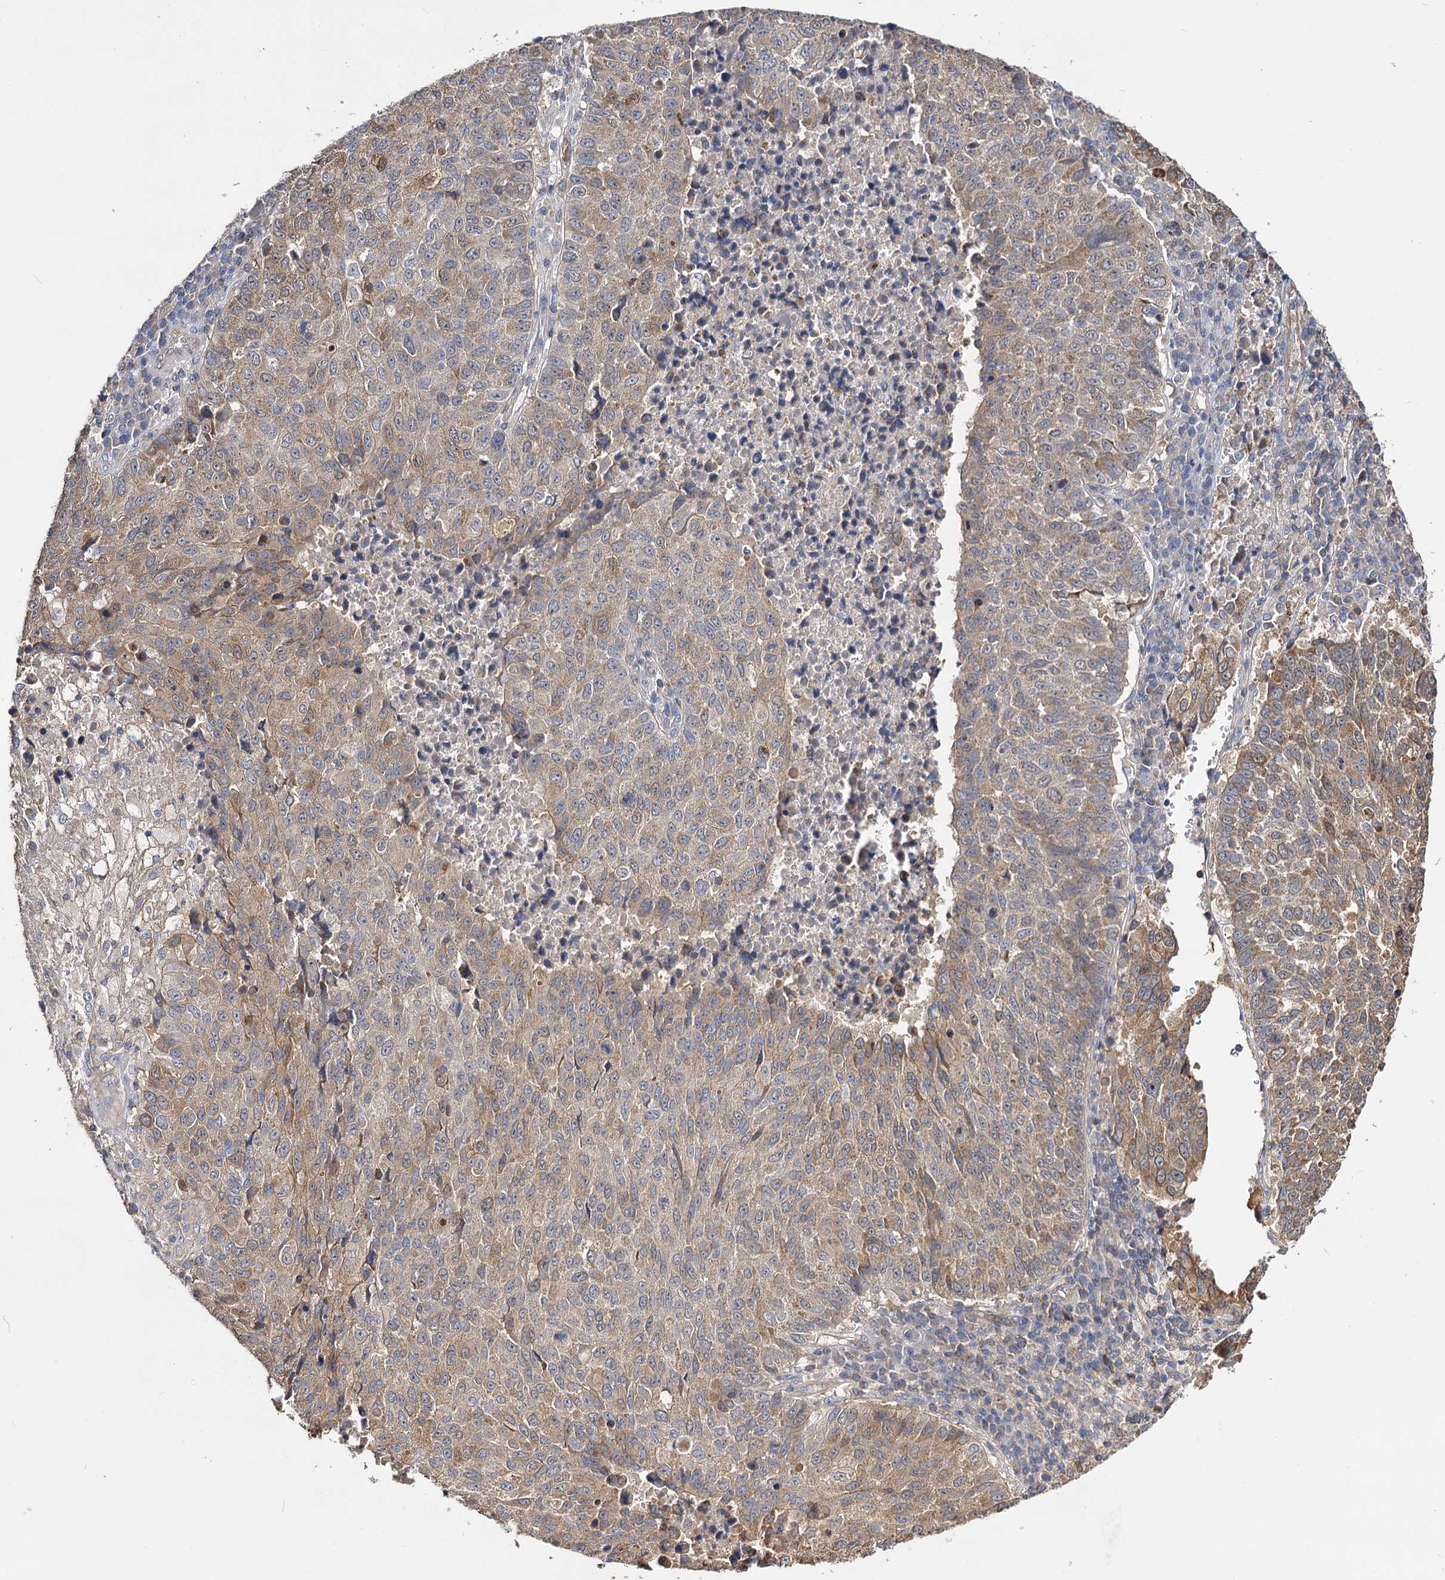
{"staining": {"intensity": "weak", "quantity": "25%-75%", "location": "cytoplasmic/membranous"}, "tissue": "lung cancer", "cell_type": "Tumor cells", "image_type": "cancer", "snomed": [{"axis": "morphology", "description": "Squamous cell carcinoma, NOS"}, {"axis": "topography", "description": "Lung"}], "caption": "Lung cancer tissue shows weak cytoplasmic/membranous positivity in approximately 25%-75% of tumor cells", "gene": "IDI1", "patient": {"sex": "male", "age": 73}}